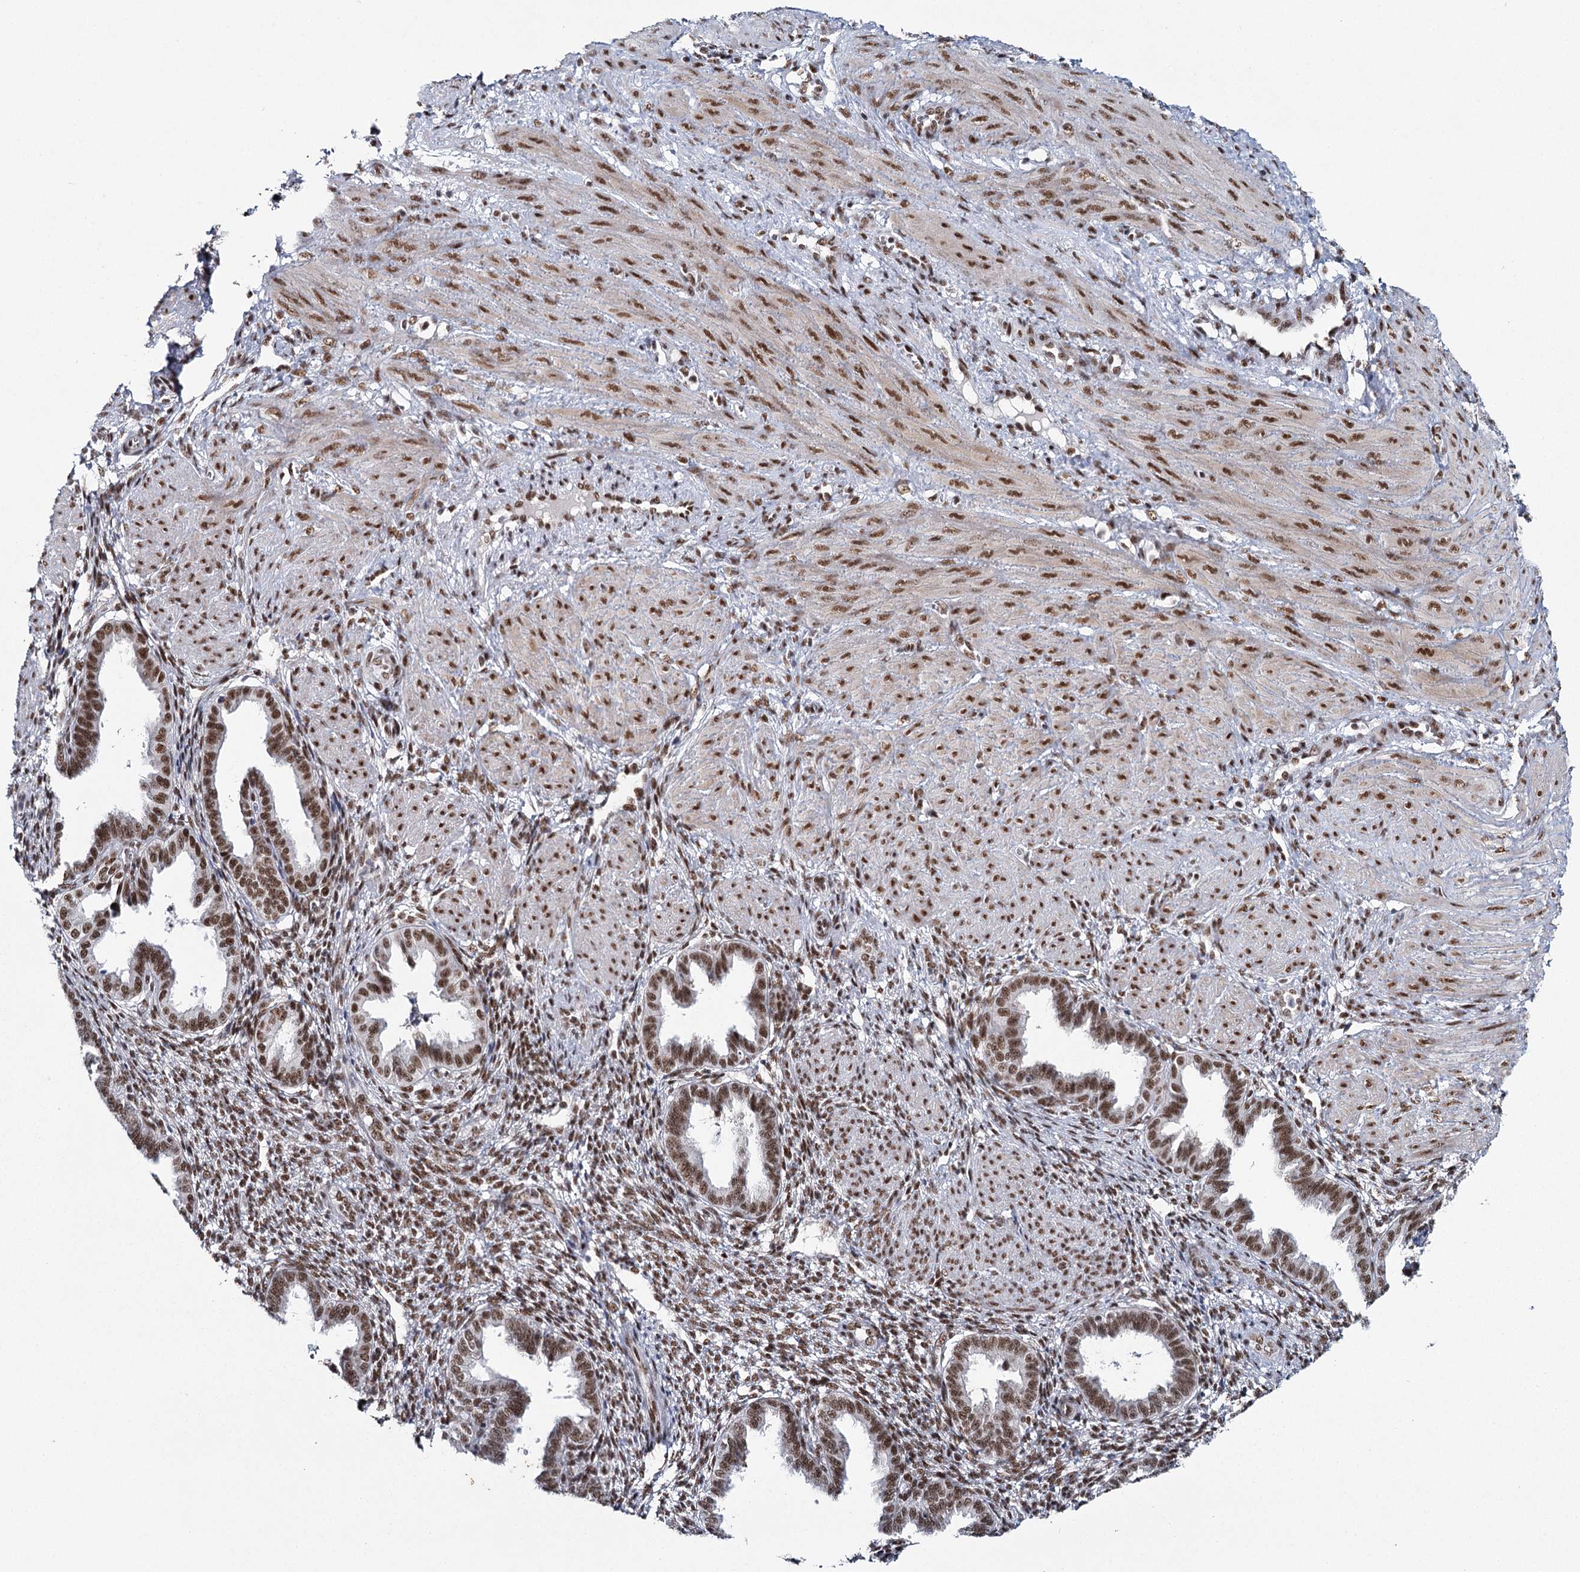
{"staining": {"intensity": "moderate", "quantity": "25%-75%", "location": "nuclear"}, "tissue": "endometrium", "cell_type": "Cells in endometrial stroma", "image_type": "normal", "snomed": [{"axis": "morphology", "description": "Normal tissue, NOS"}, {"axis": "topography", "description": "Endometrium"}], "caption": "Protein analysis of unremarkable endometrium demonstrates moderate nuclear positivity in about 25%-75% of cells in endometrial stroma. (brown staining indicates protein expression, while blue staining denotes nuclei).", "gene": "SCAF8", "patient": {"sex": "female", "age": 33}}